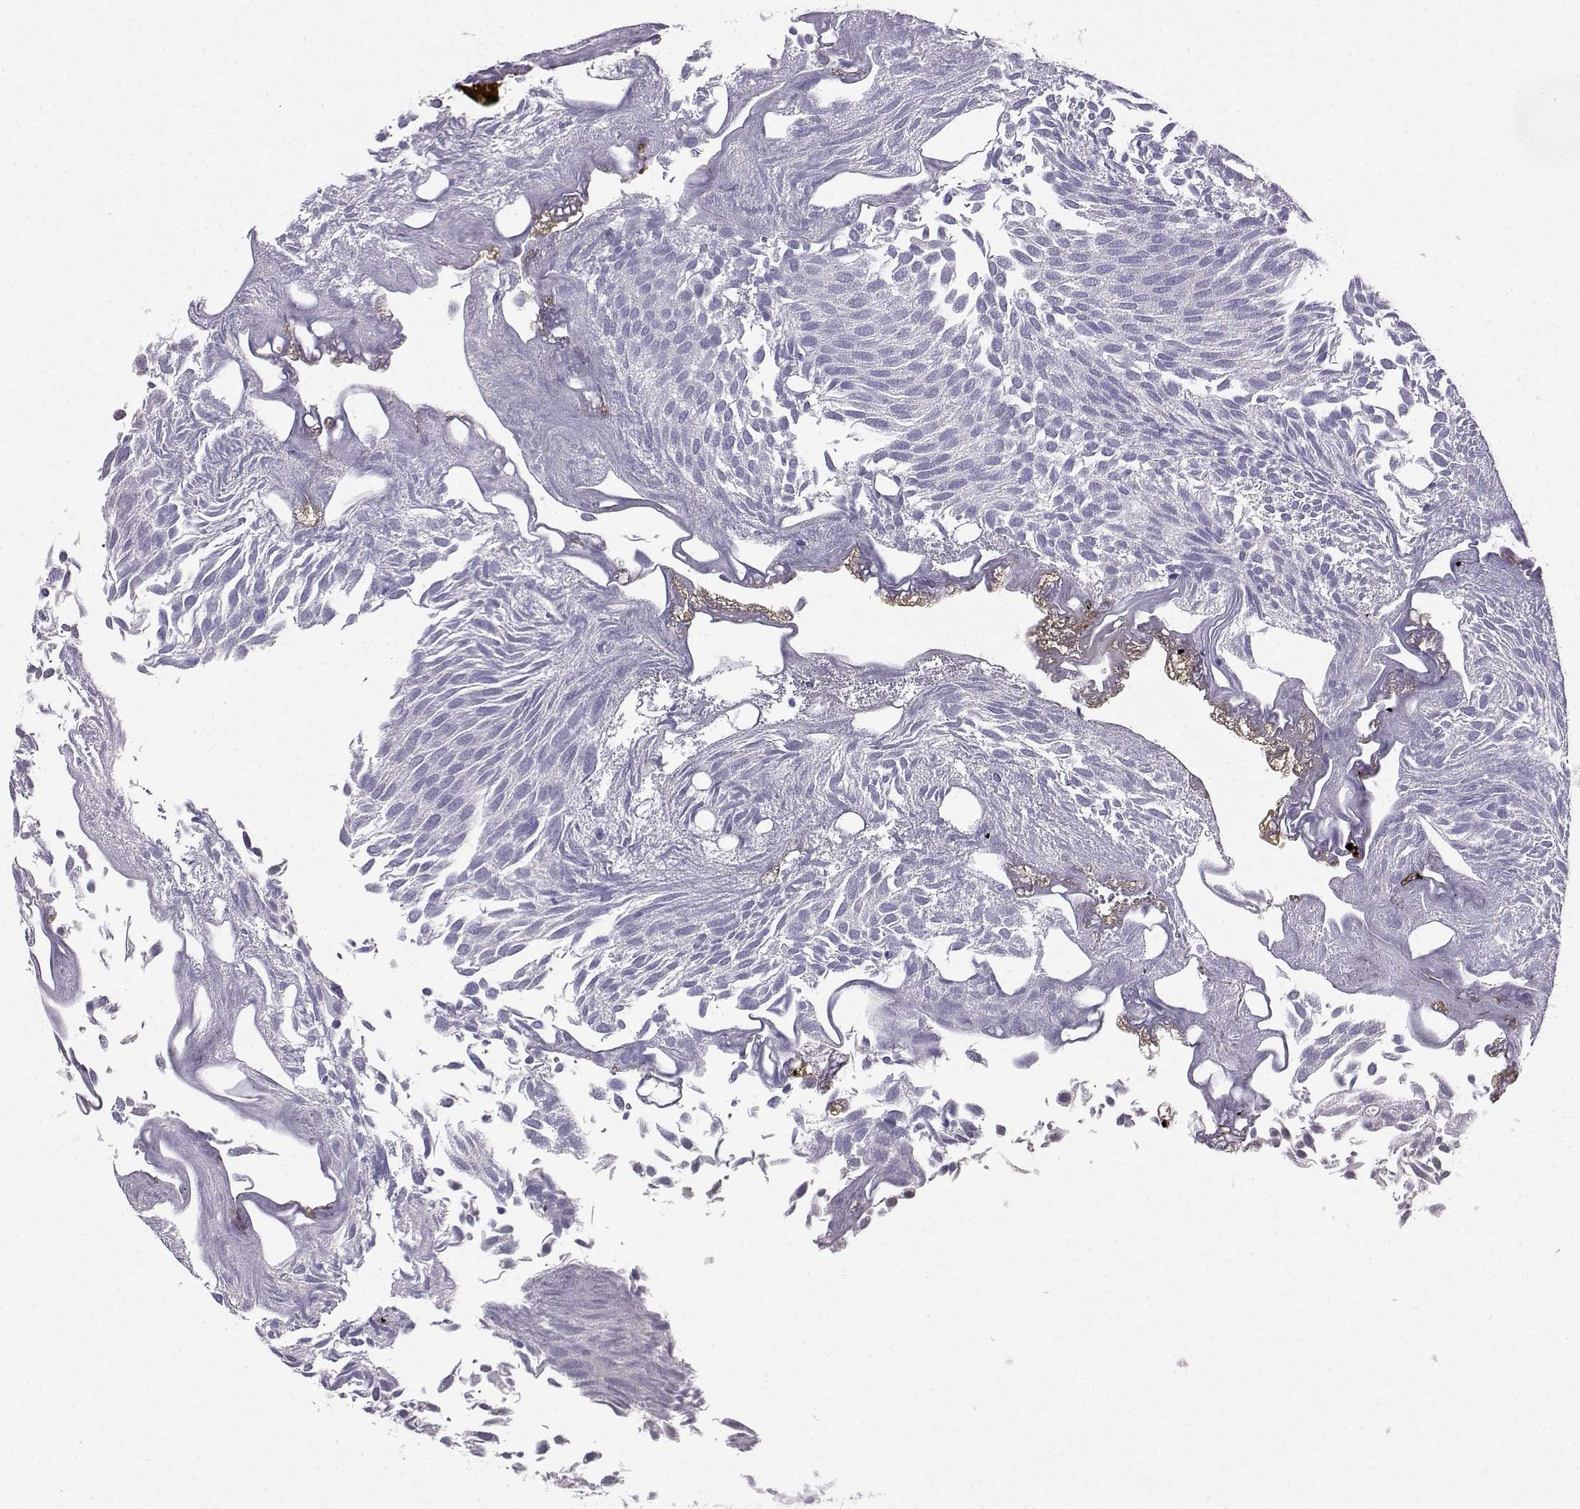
{"staining": {"intensity": "negative", "quantity": "none", "location": "none"}, "tissue": "urothelial cancer", "cell_type": "Tumor cells", "image_type": "cancer", "snomed": [{"axis": "morphology", "description": "Urothelial carcinoma, Low grade"}, {"axis": "topography", "description": "Urinary bladder"}], "caption": "Protein analysis of urothelial cancer reveals no significant expression in tumor cells.", "gene": "SPAG11B", "patient": {"sex": "male", "age": 52}}